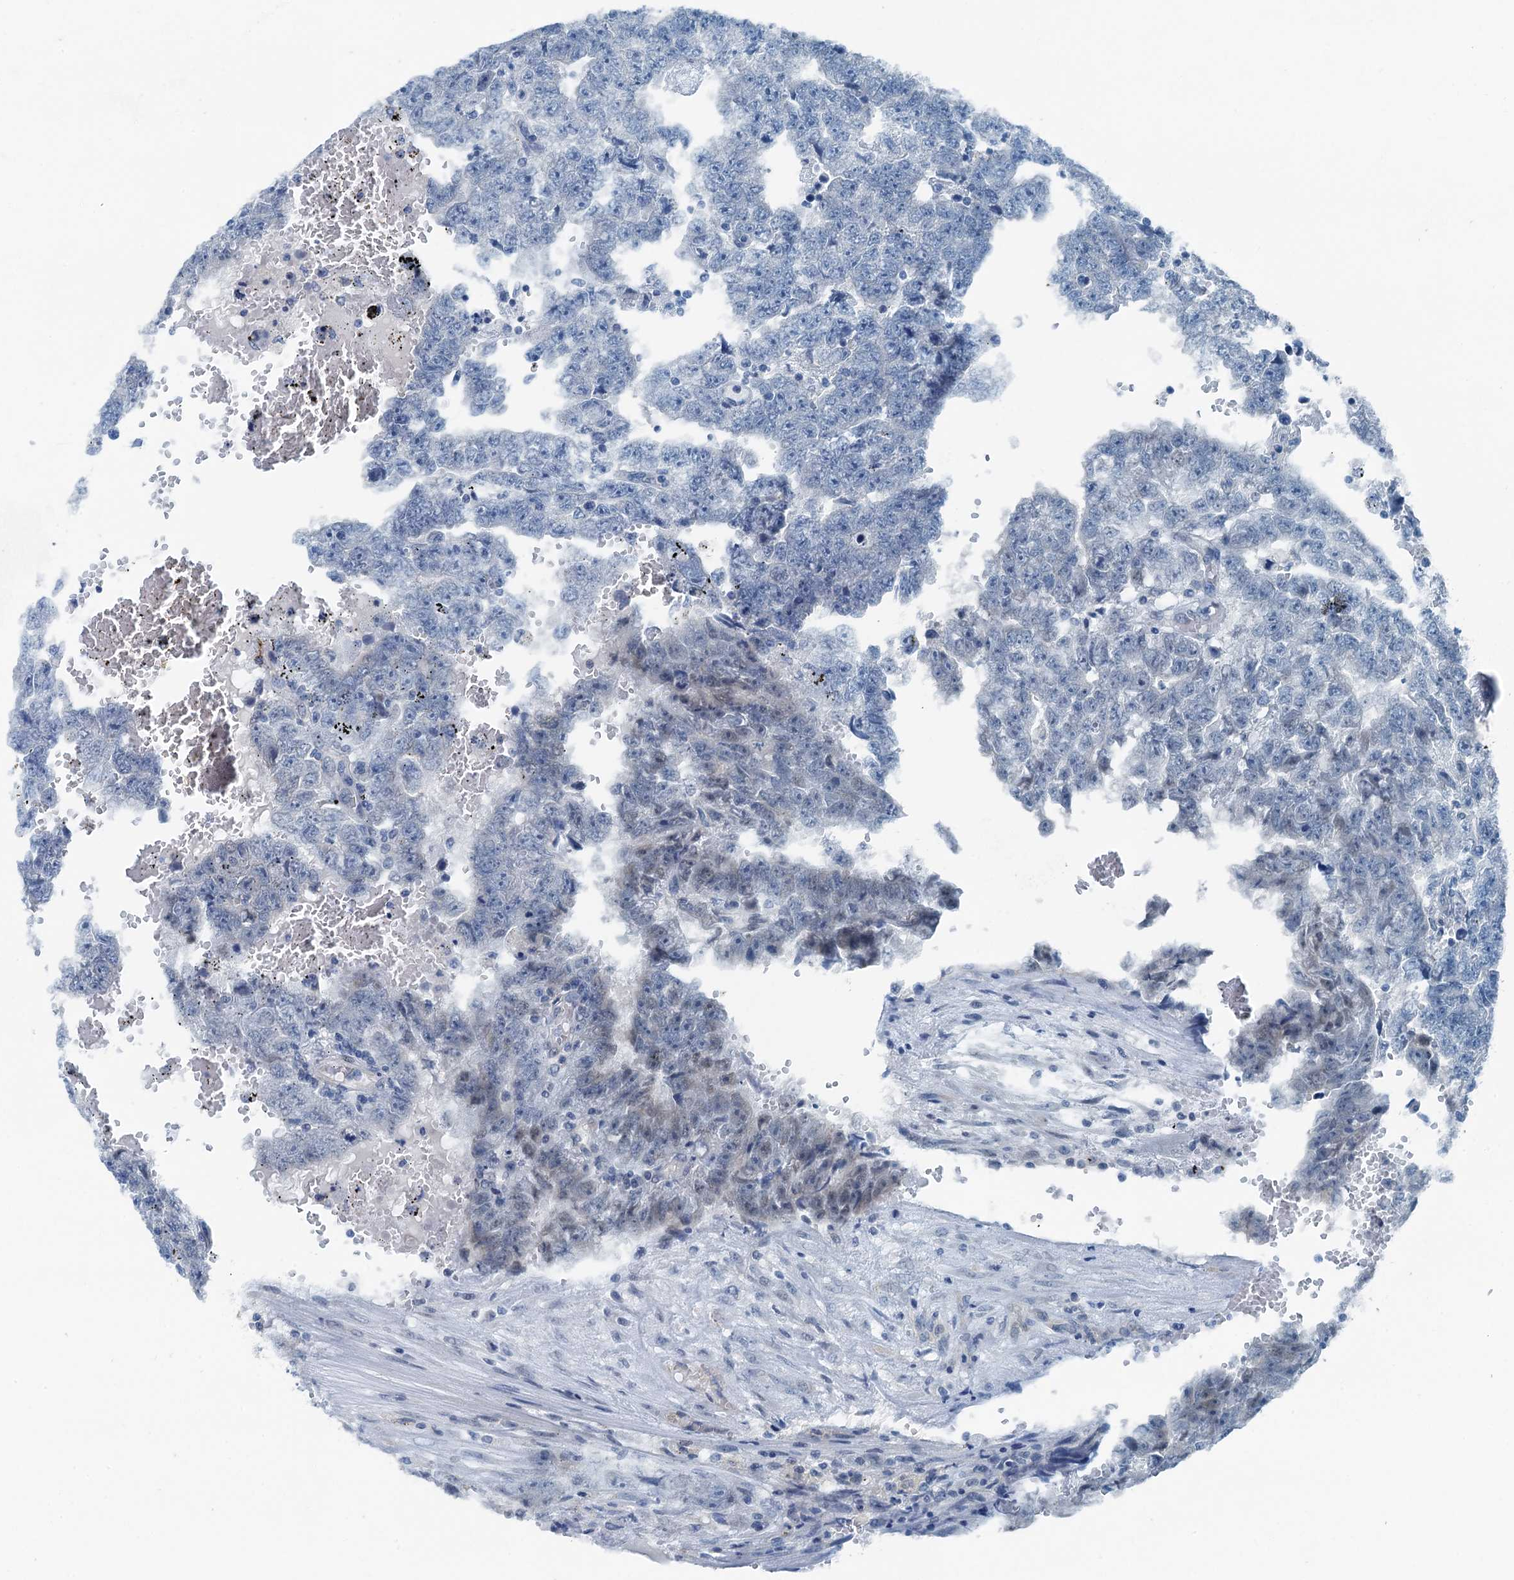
{"staining": {"intensity": "negative", "quantity": "none", "location": "none"}, "tissue": "testis cancer", "cell_type": "Tumor cells", "image_type": "cancer", "snomed": [{"axis": "morphology", "description": "Carcinoma, Embryonal, NOS"}, {"axis": "topography", "description": "Testis"}], "caption": "The image demonstrates no significant staining in tumor cells of testis cancer (embryonal carcinoma).", "gene": "GFOD2", "patient": {"sex": "male", "age": 25}}